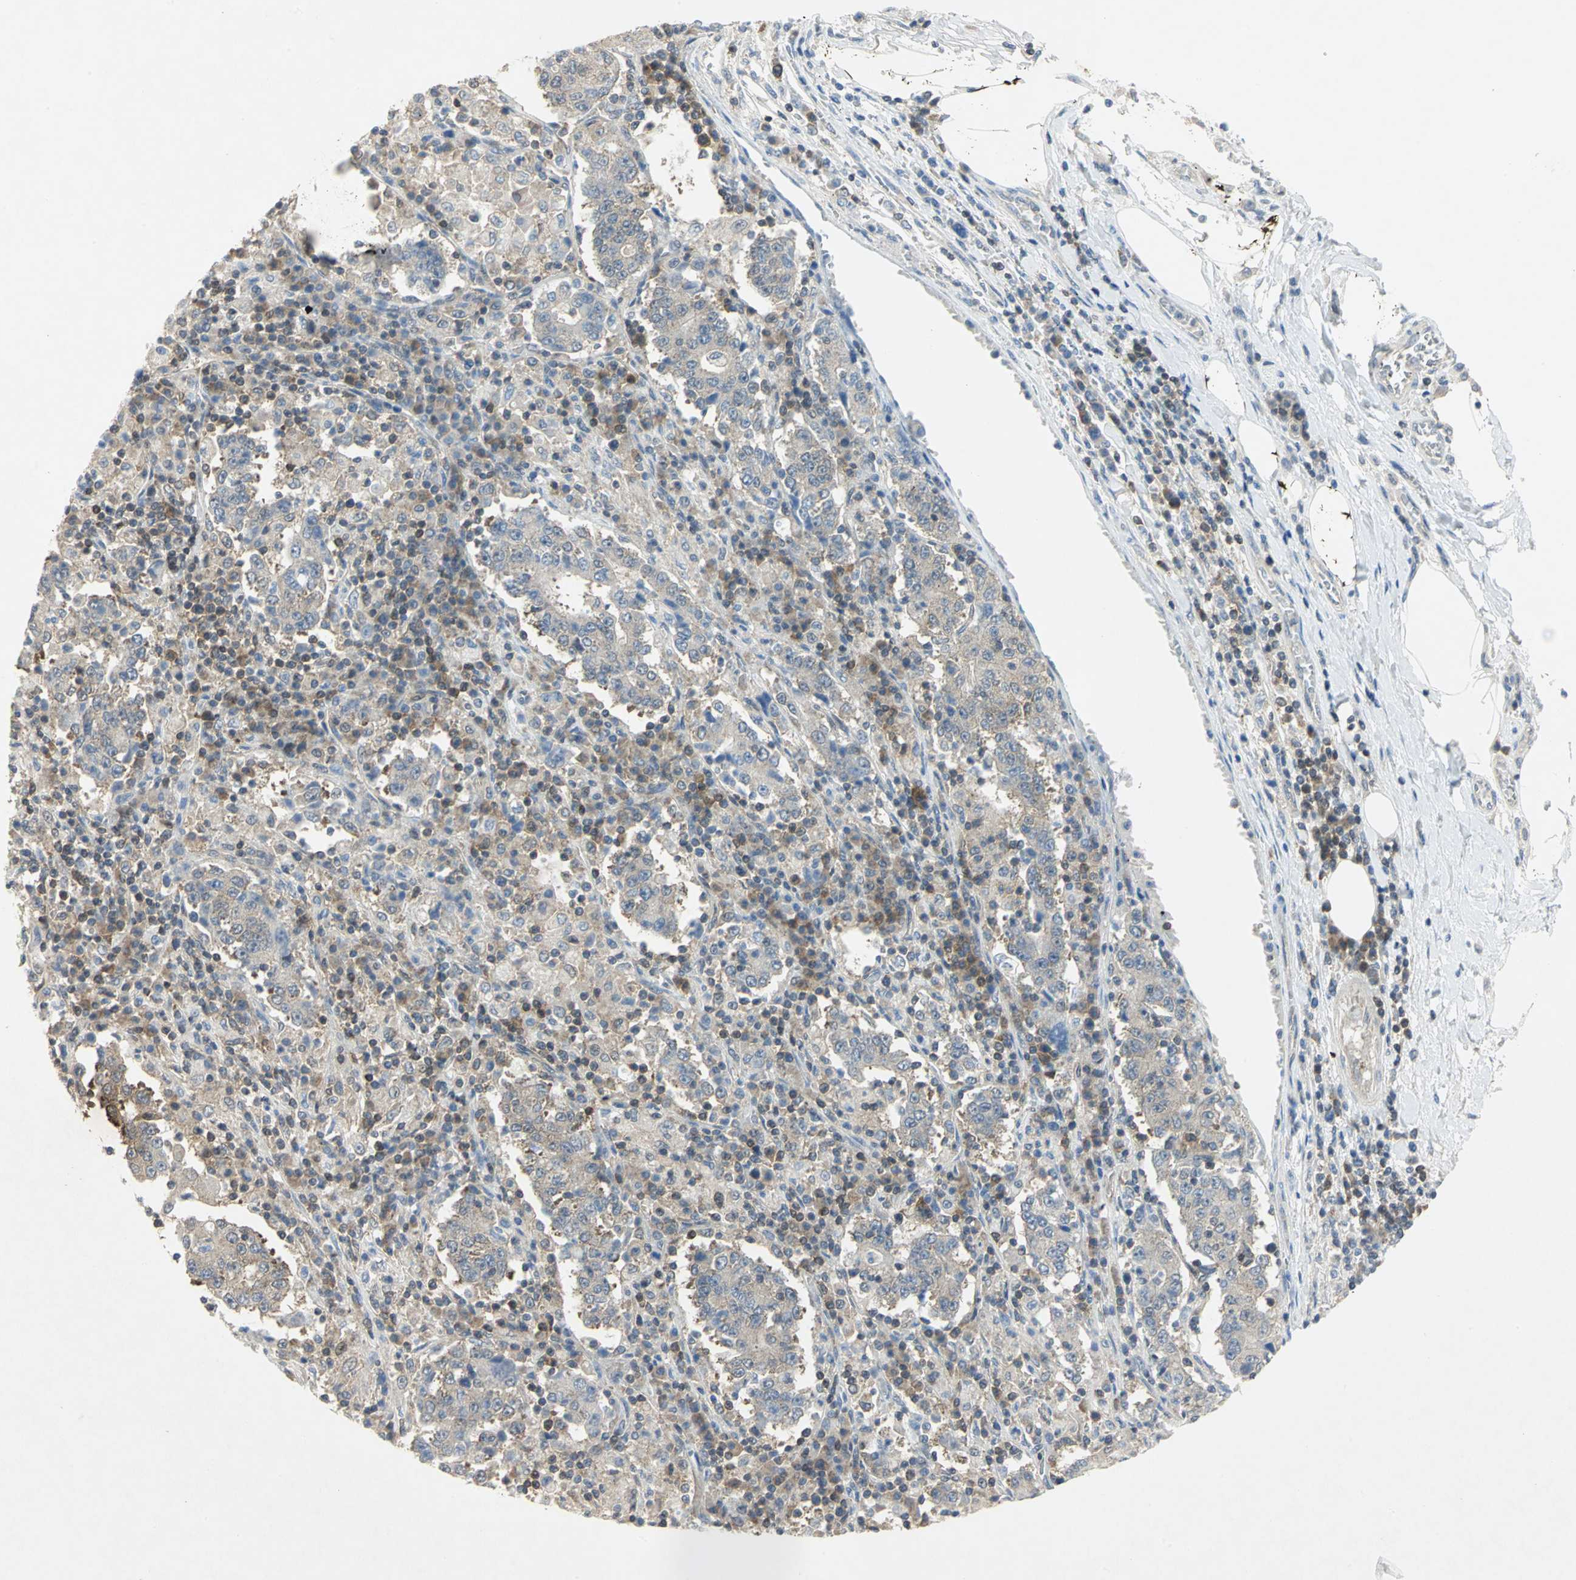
{"staining": {"intensity": "weak", "quantity": "25%-75%", "location": "cytoplasmic/membranous"}, "tissue": "stomach cancer", "cell_type": "Tumor cells", "image_type": "cancer", "snomed": [{"axis": "morphology", "description": "Normal tissue, NOS"}, {"axis": "morphology", "description": "Adenocarcinoma, NOS"}, {"axis": "topography", "description": "Stomach, upper"}, {"axis": "topography", "description": "Stomach"}], "caption": "Adenocarcinoma (stomach) tissue exhibits weak cytoplasmic/membranous expression in approximately 25%-75% of tumor cells, visualized by immunohistochemistry. Immunohistochemistry stains the protein of interest in brown and the nuclei are stained blue.", "gene": "PPIA", "patient": {"sex": "male", "age": 59}}